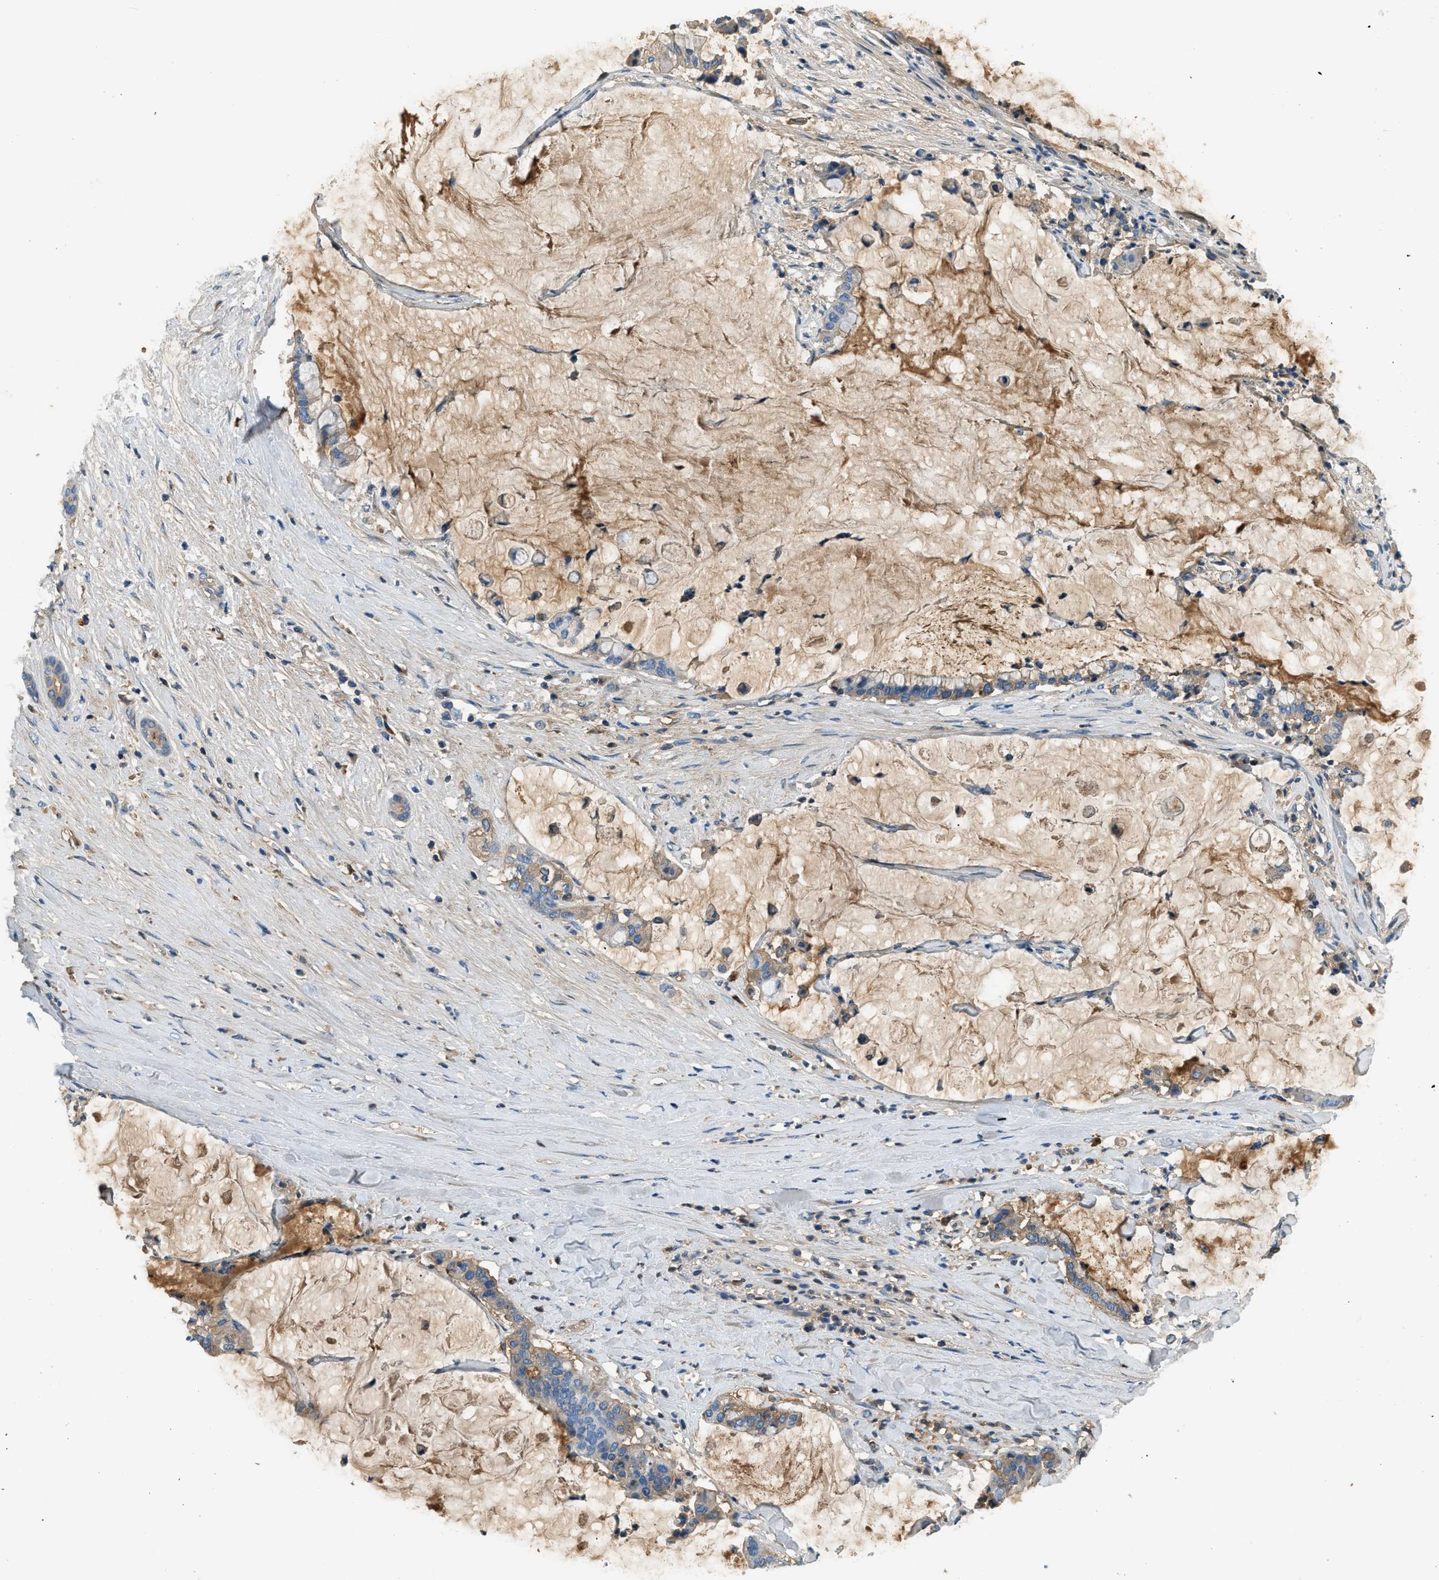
{"staining": {"intensity": "weak", "quantity": "<25%", "location": "cytoplasmic/membranous"}, "tissue": "pancreatic cancer", "cell_type": "Tumor cells", "image_type": "cancer", "snomed": [{"axis": "morphology", "description": "Adenocarcinoma, NOS"}, {"axis": "topography", "description": "Pancreas"}], "caption": "The photomicrograph demonstrates no significant expression in tumor cells of pancreatic cancer (adenocarcinoma).", "gene": "STC1", "patient": {"sex": "male", "age": 41}}